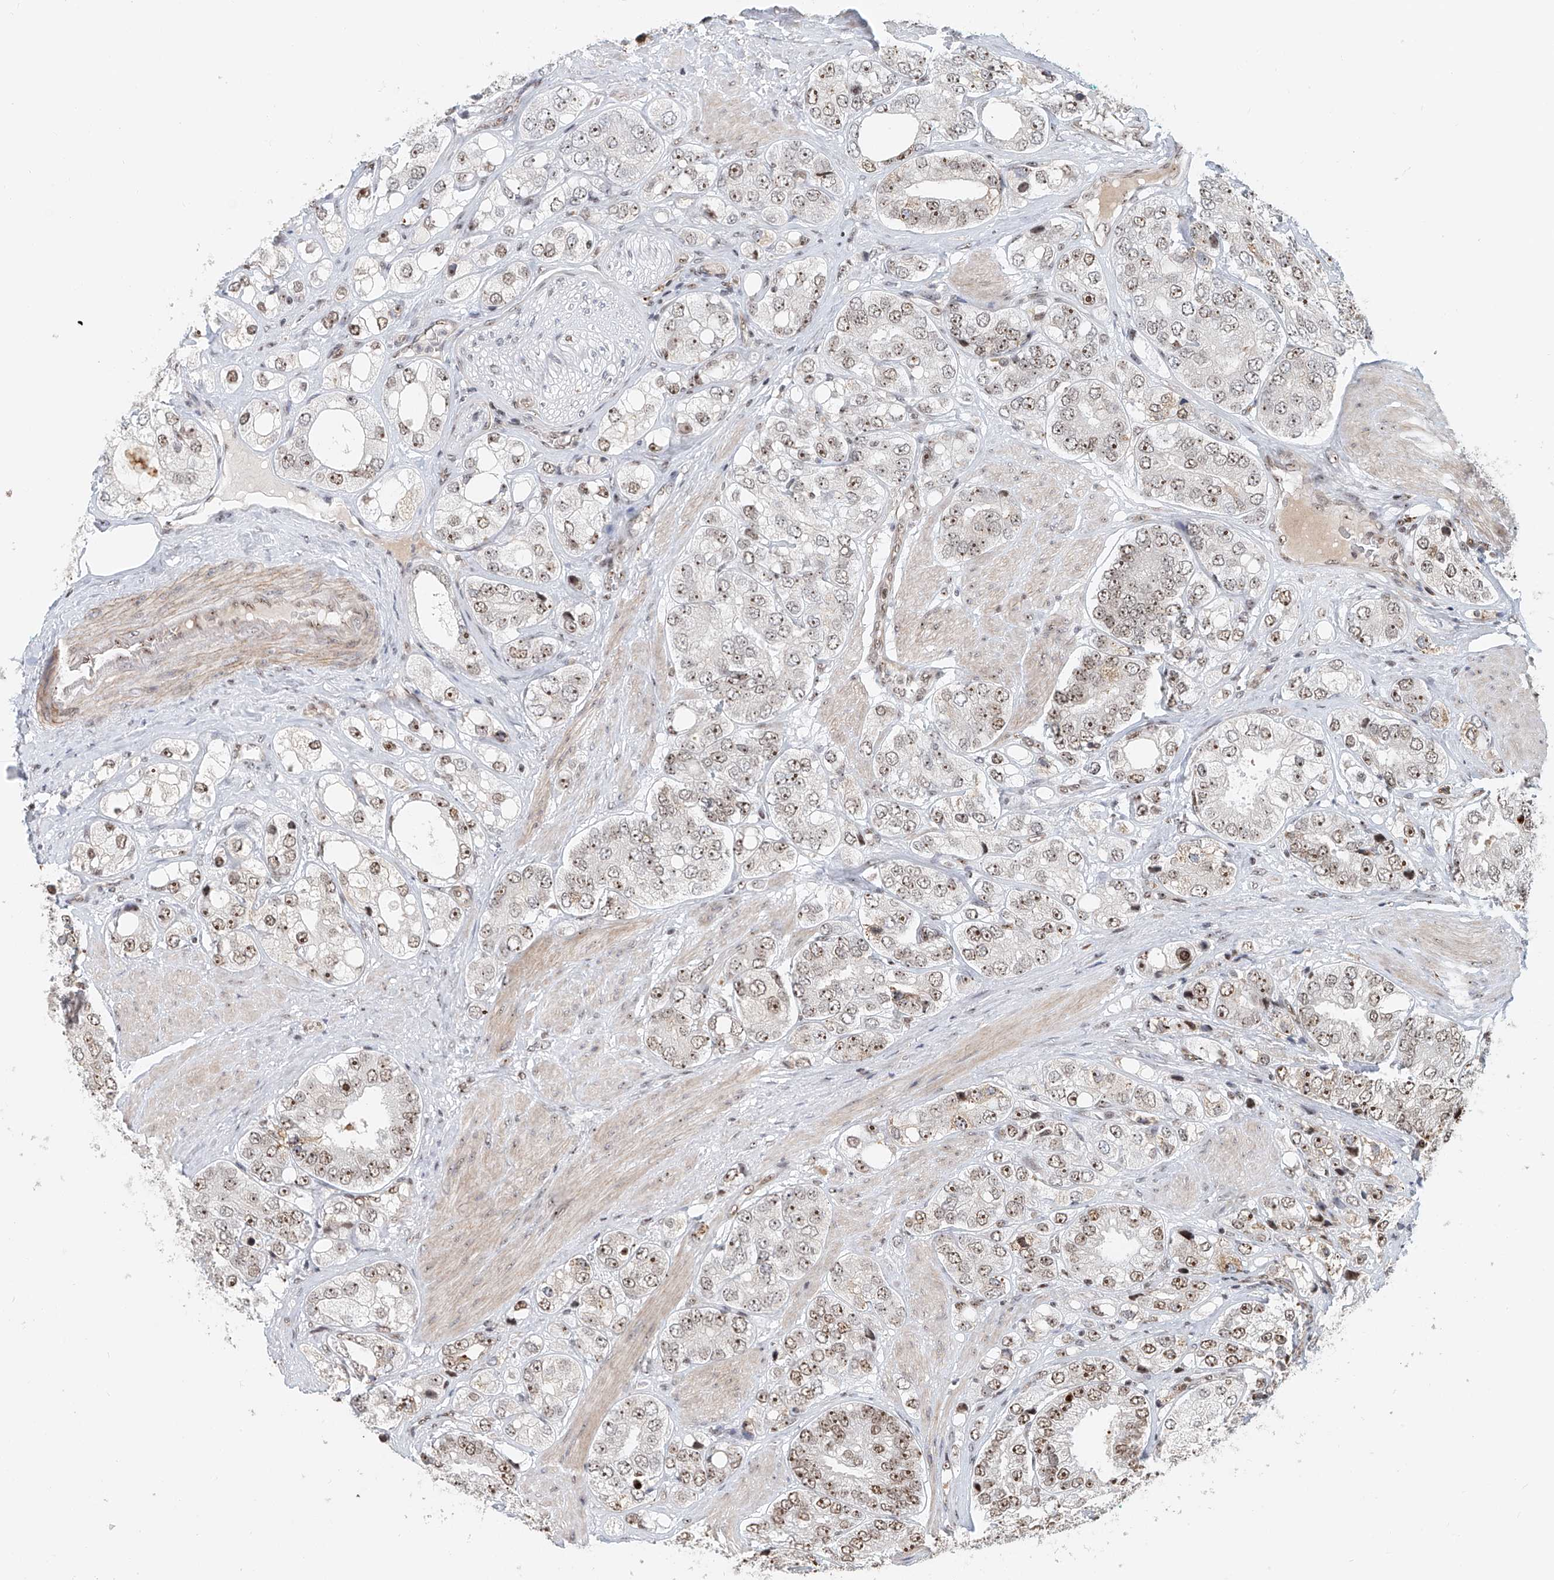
{"staining": {"intensity": "moderate", "quantity": ">75%", "location": "nuclear"}, "tissue": "prostate cancer", "cell_type": "Tumor cells", "image_type": "cancer", "snomed": [{"axis": "morphology", "description": "Adenocarcinoma, High grade"}, {"axis": "topography", "description": "Prostate"}], "caption": "A brown stain shows moderate nuclear positivity of a protein in human adenocarcinoma (high-grade) (prostate) tumor cells.", "gene": "PRUNE2", "patient": {"sex": "male", "age": 50}}